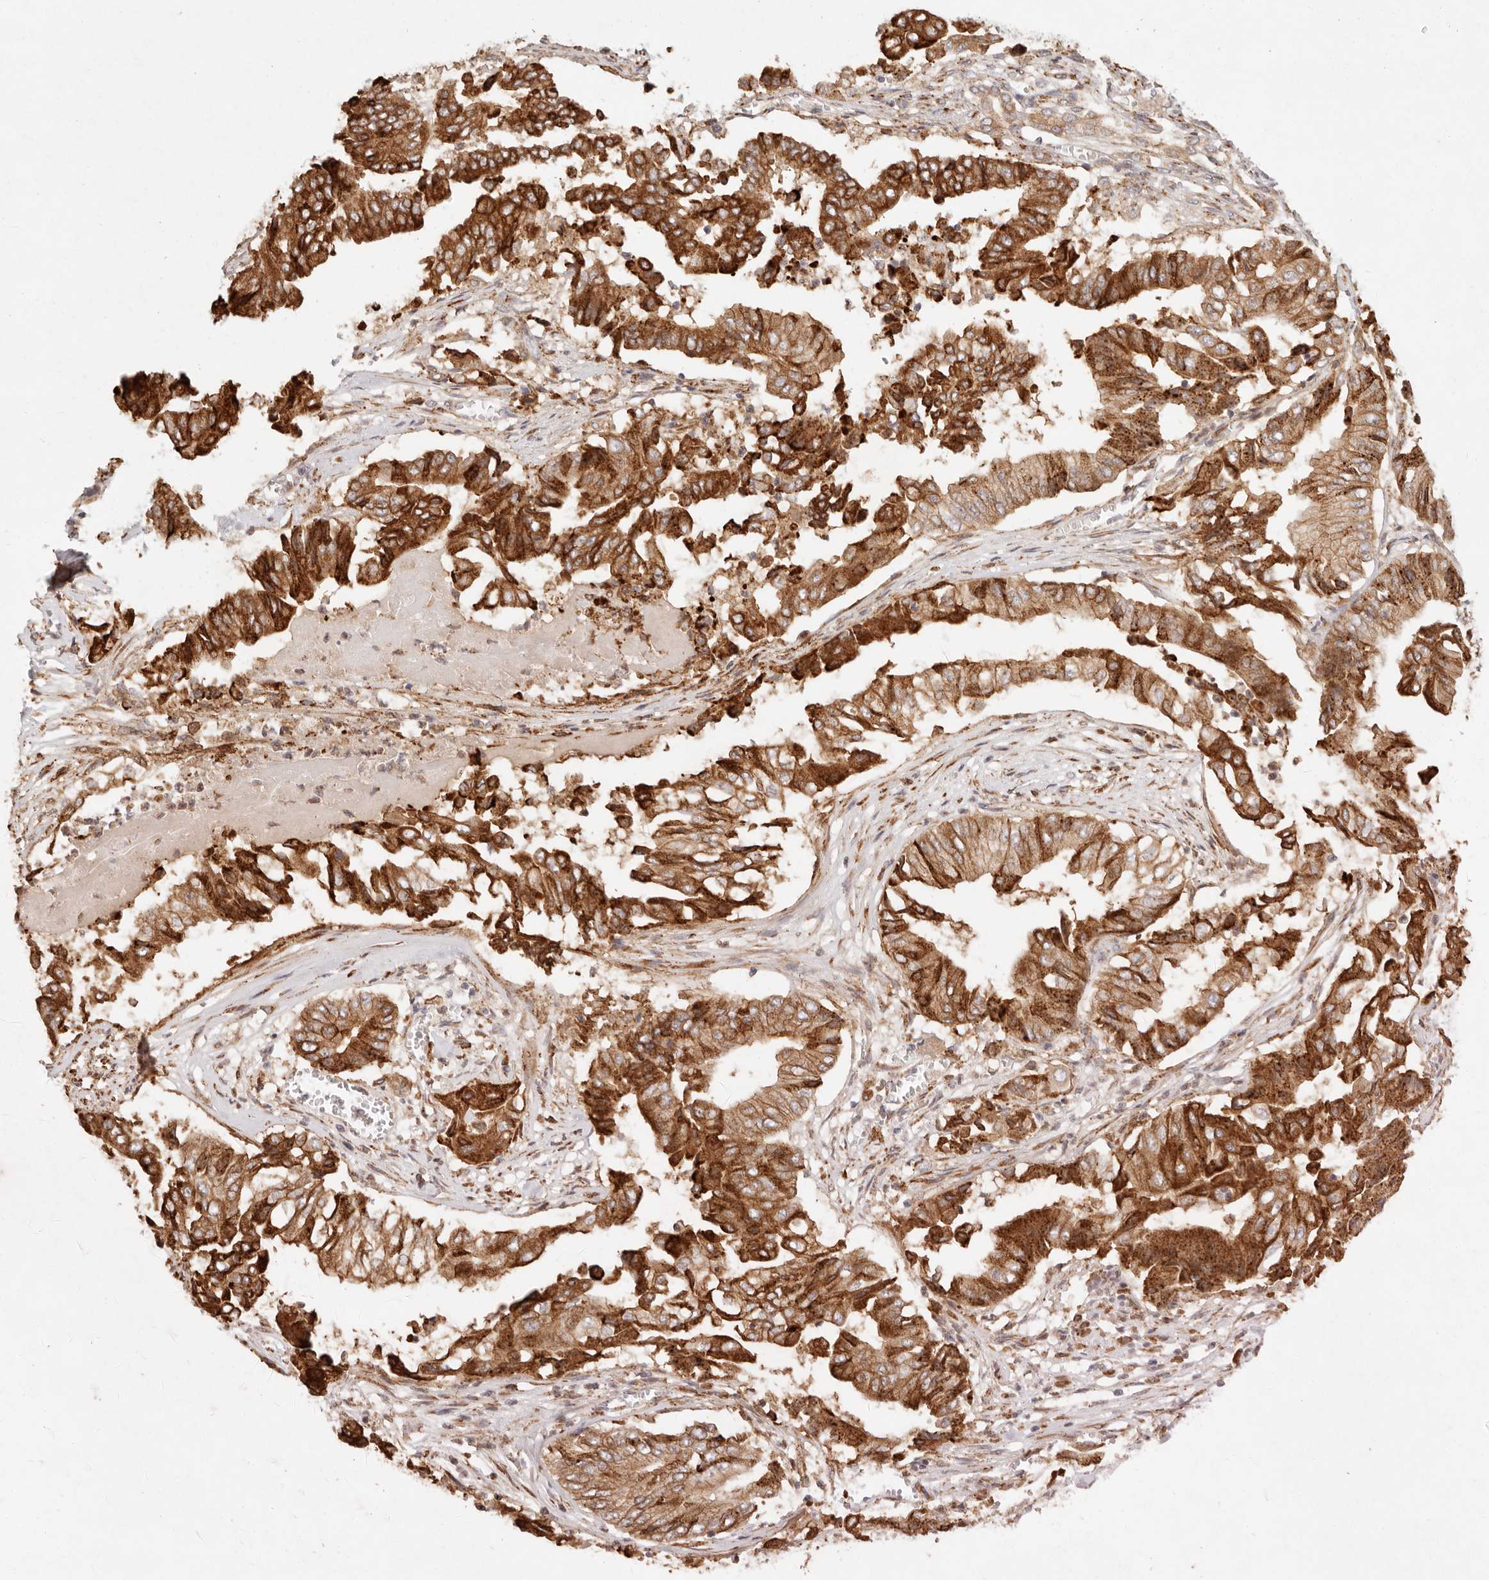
{"staining": {"intensity": "strong", "quantity": ">75%", "location": "cytoplasmic/membranous"}, "tissue": "pancreatic cancer", "cell_type": "Tumor cells", "image_type": "cancer", "snomed": [{"axis": "morphology", "description": "Adenocarcinoma, NOS"}, {"axis": "topography", "description": "Pancreas"}], "caption": "IHC staining of pancreatic cancer (adenocarcinoma), which exhibits high levels of strong cytoplasmic/membranous staining in approximately >75% of tumor cells indicating strong cytoplasmic/membranous protein expression. The staining was performed using DAB (3,3'-diaminobenzidine) (brown) for protein detection and nuclei were counterstained in hematoxylin (blue).", "gene": "C1orf127", "patient": {"sex": "female", "age": 77}}